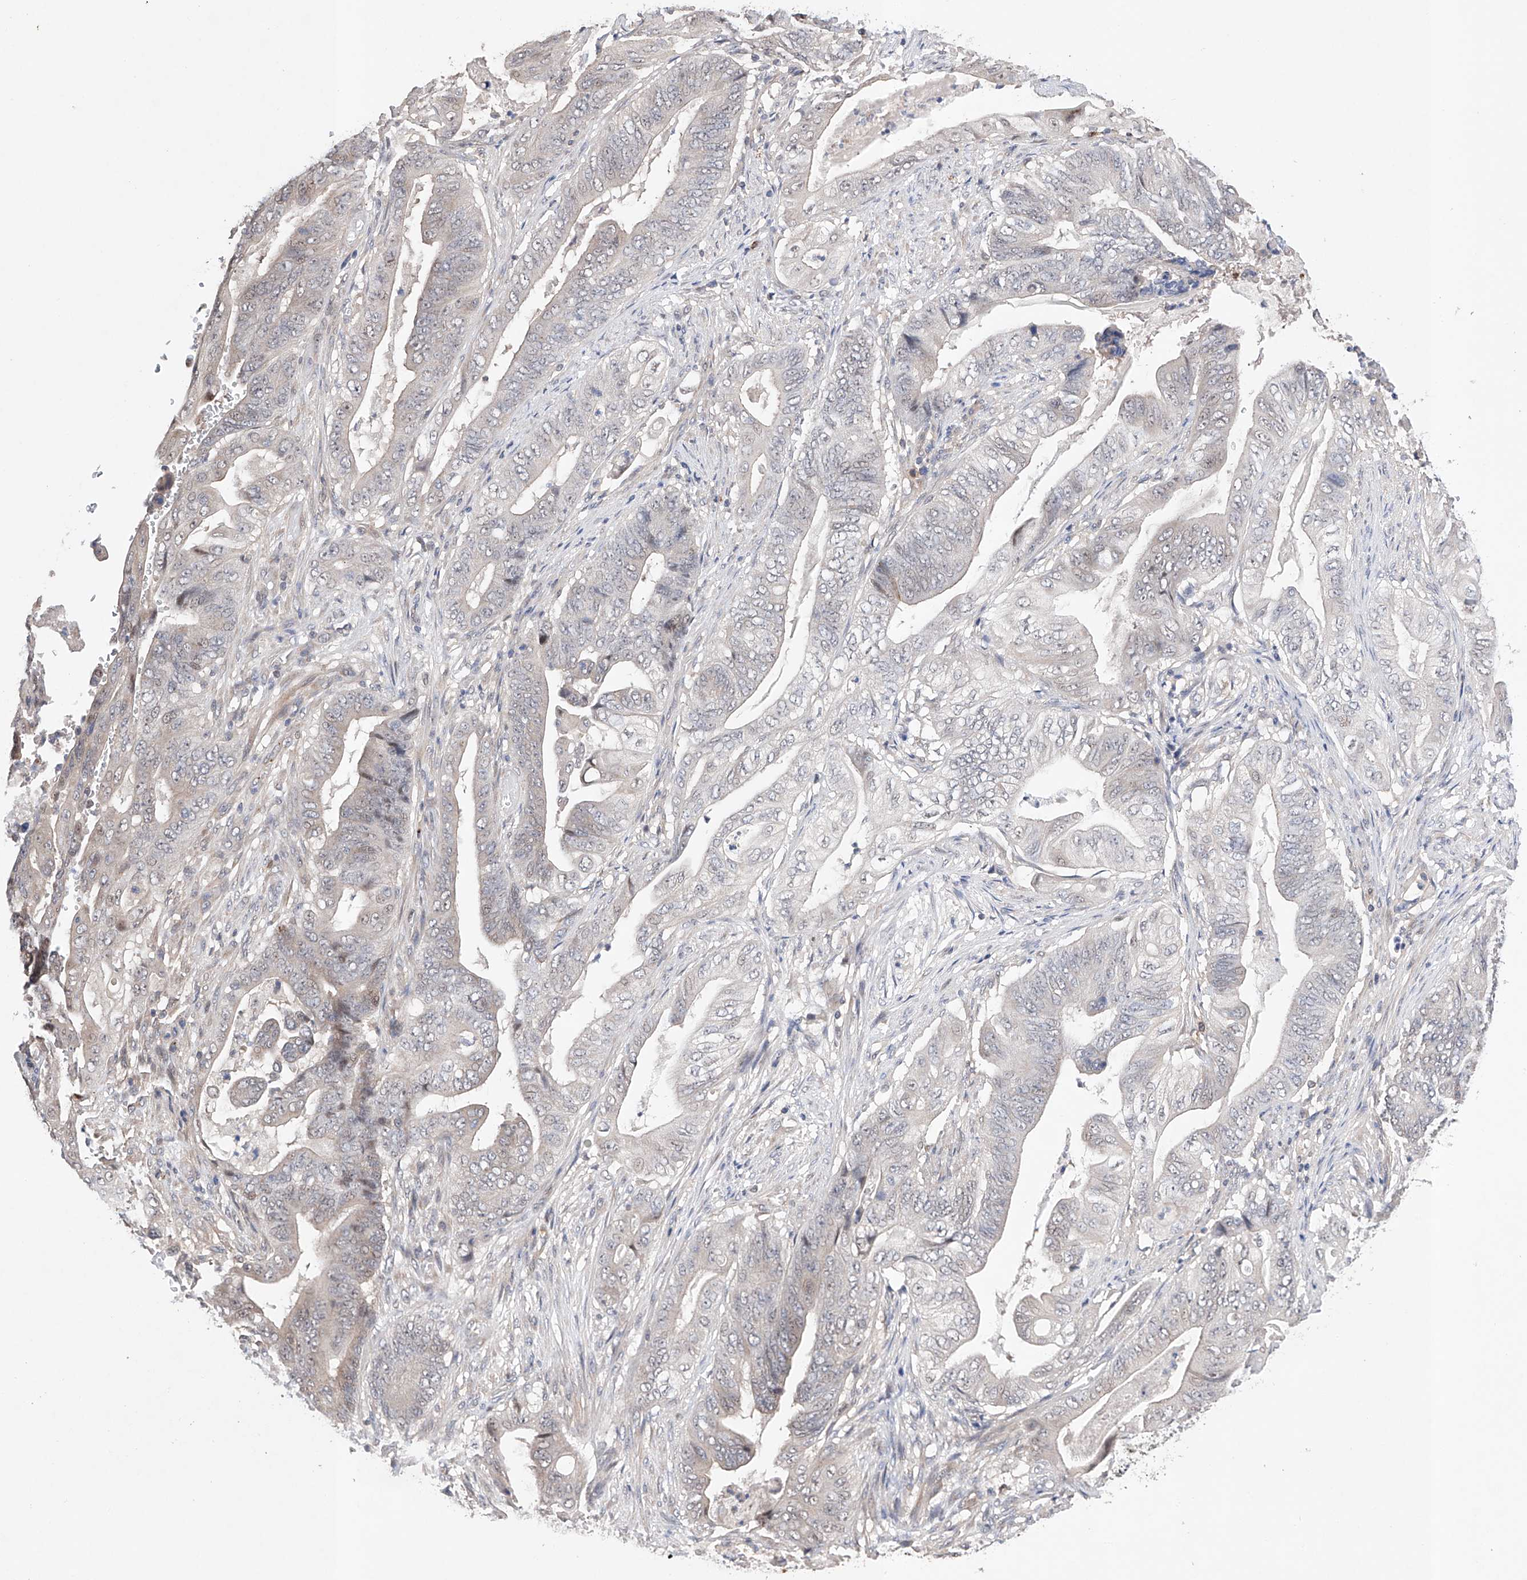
{"staining": {"intensity": "weak", "quantity": "<25%", "location": "nuclear"}, "tissue": "stomach cancer", "cell_type": "Tumor cells", "image_type": "cancer", "snomed": [{"axis": "morphology", "description": "Adenocarcinoma, NOS"}, {"axis": "topography", "description": "Stomach"}], "caption": "Immunohistochemistry (IHC) photomicrograph of neoplastic tissue: human stomach adenocarcinoma stained with DAB displays no significant protein positivity in tumor cells.", "gene": "AFG1L", "patient": {"sex": "female", "age": 73}}